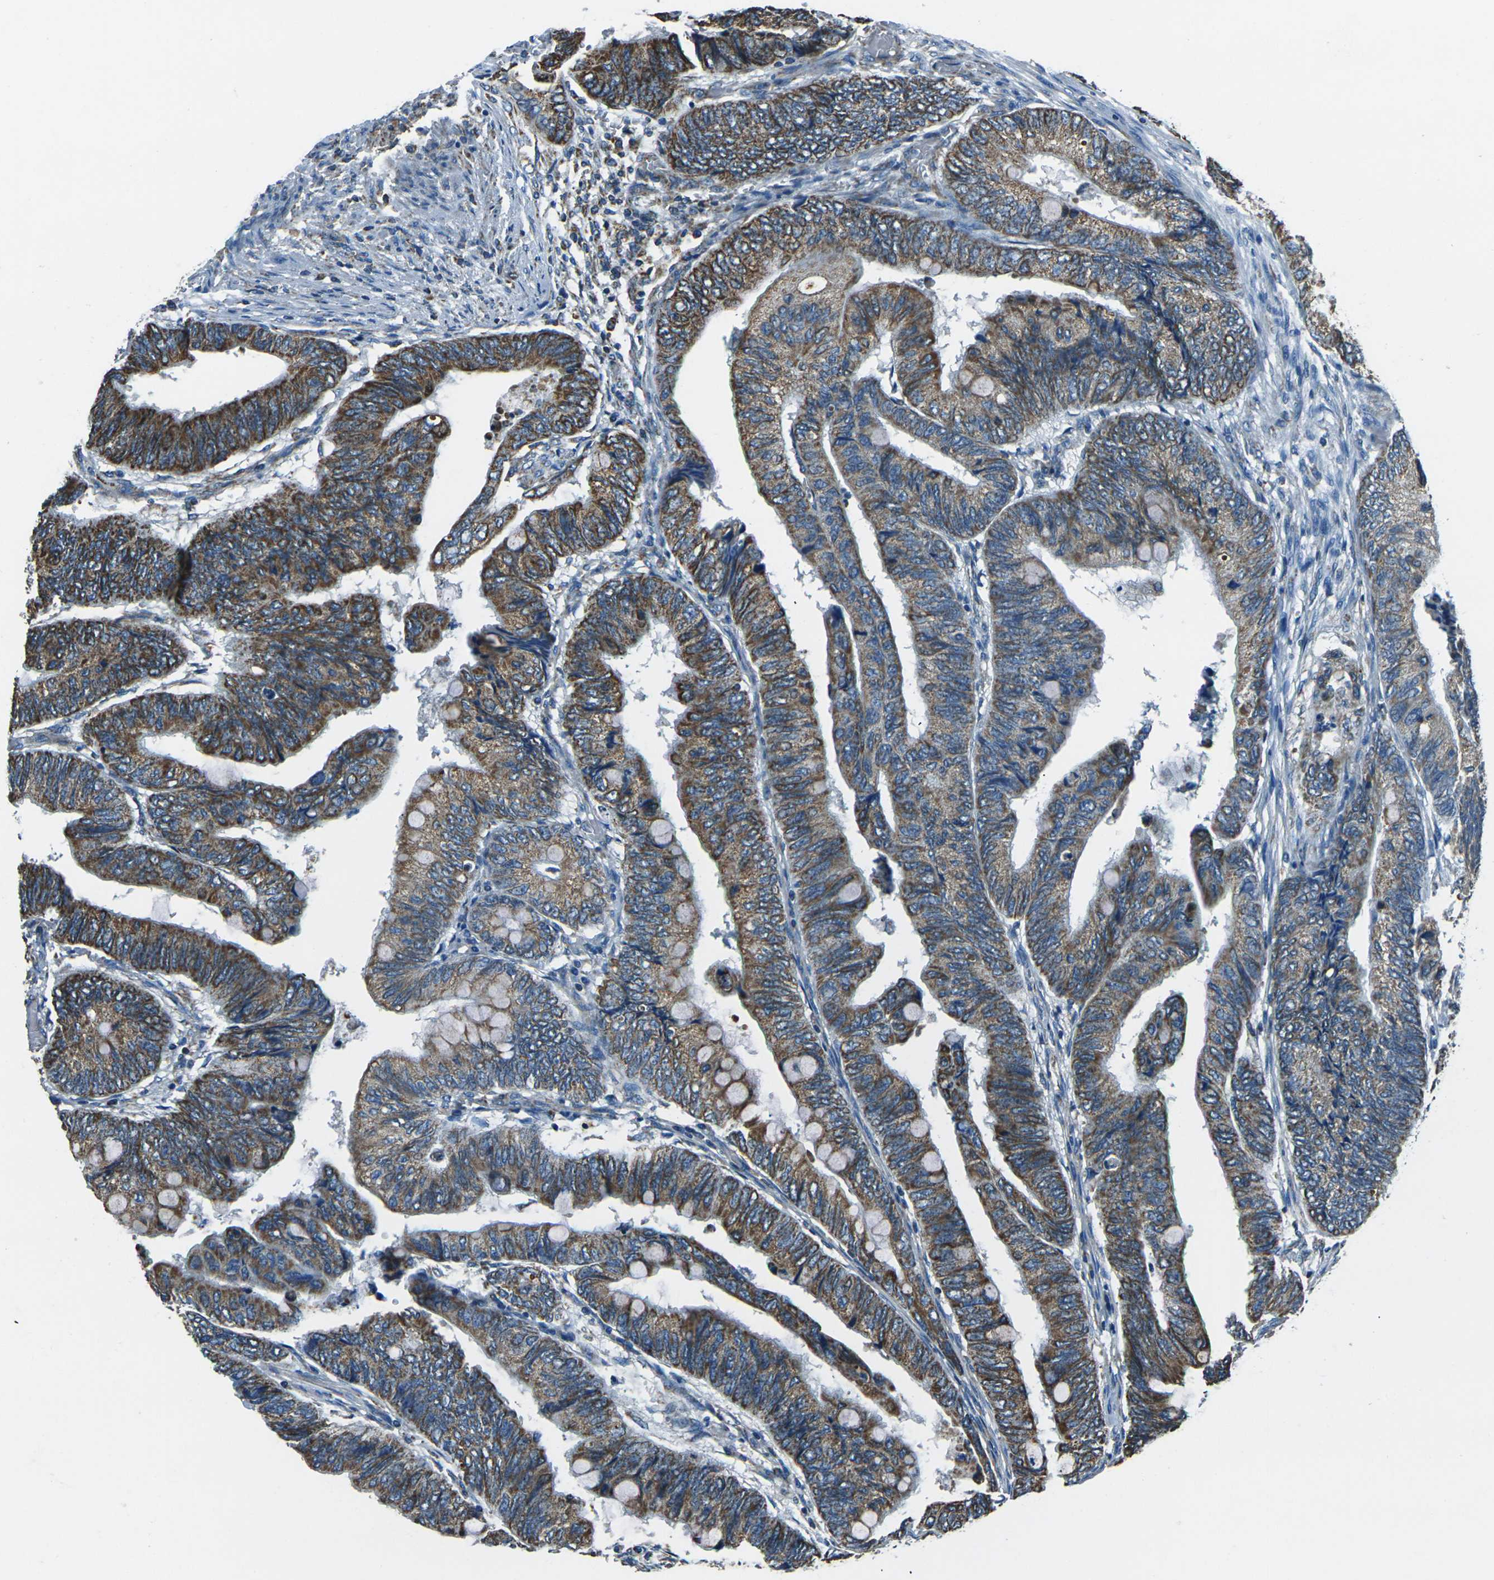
{"staining": {"intensity": "moderate", "quantity": ">75%", "location": "cytoplasmic/membranous"}, "tissue": "colorectal cancer", "cell_type": "Tumor cells", "image_type": "cancer", "snomed": [{"axis": "morphology", "description": "Normal tissue, NOS"}, {"axis": "morphology", "description": "Adenocarcinoma, NOS"}, {"axis": "topography", "description": "Rectum"}, {"axis": "topography", "description": "Peripheral nerve tissue"}], "caption": "DAB (3,3'-diaminobenzidine) immunohistochemical staining of colorectal adenocarcinoma reveals moderate cytoplasmic/membranous protein staining in about >75% of tumor cells. (Stains: DAB in brown, nuclei in blue, Microscopy: brightfield microscopy at high magnification).", "gene": "IRF3", "patient": {"sex": "male", "age": 92}}